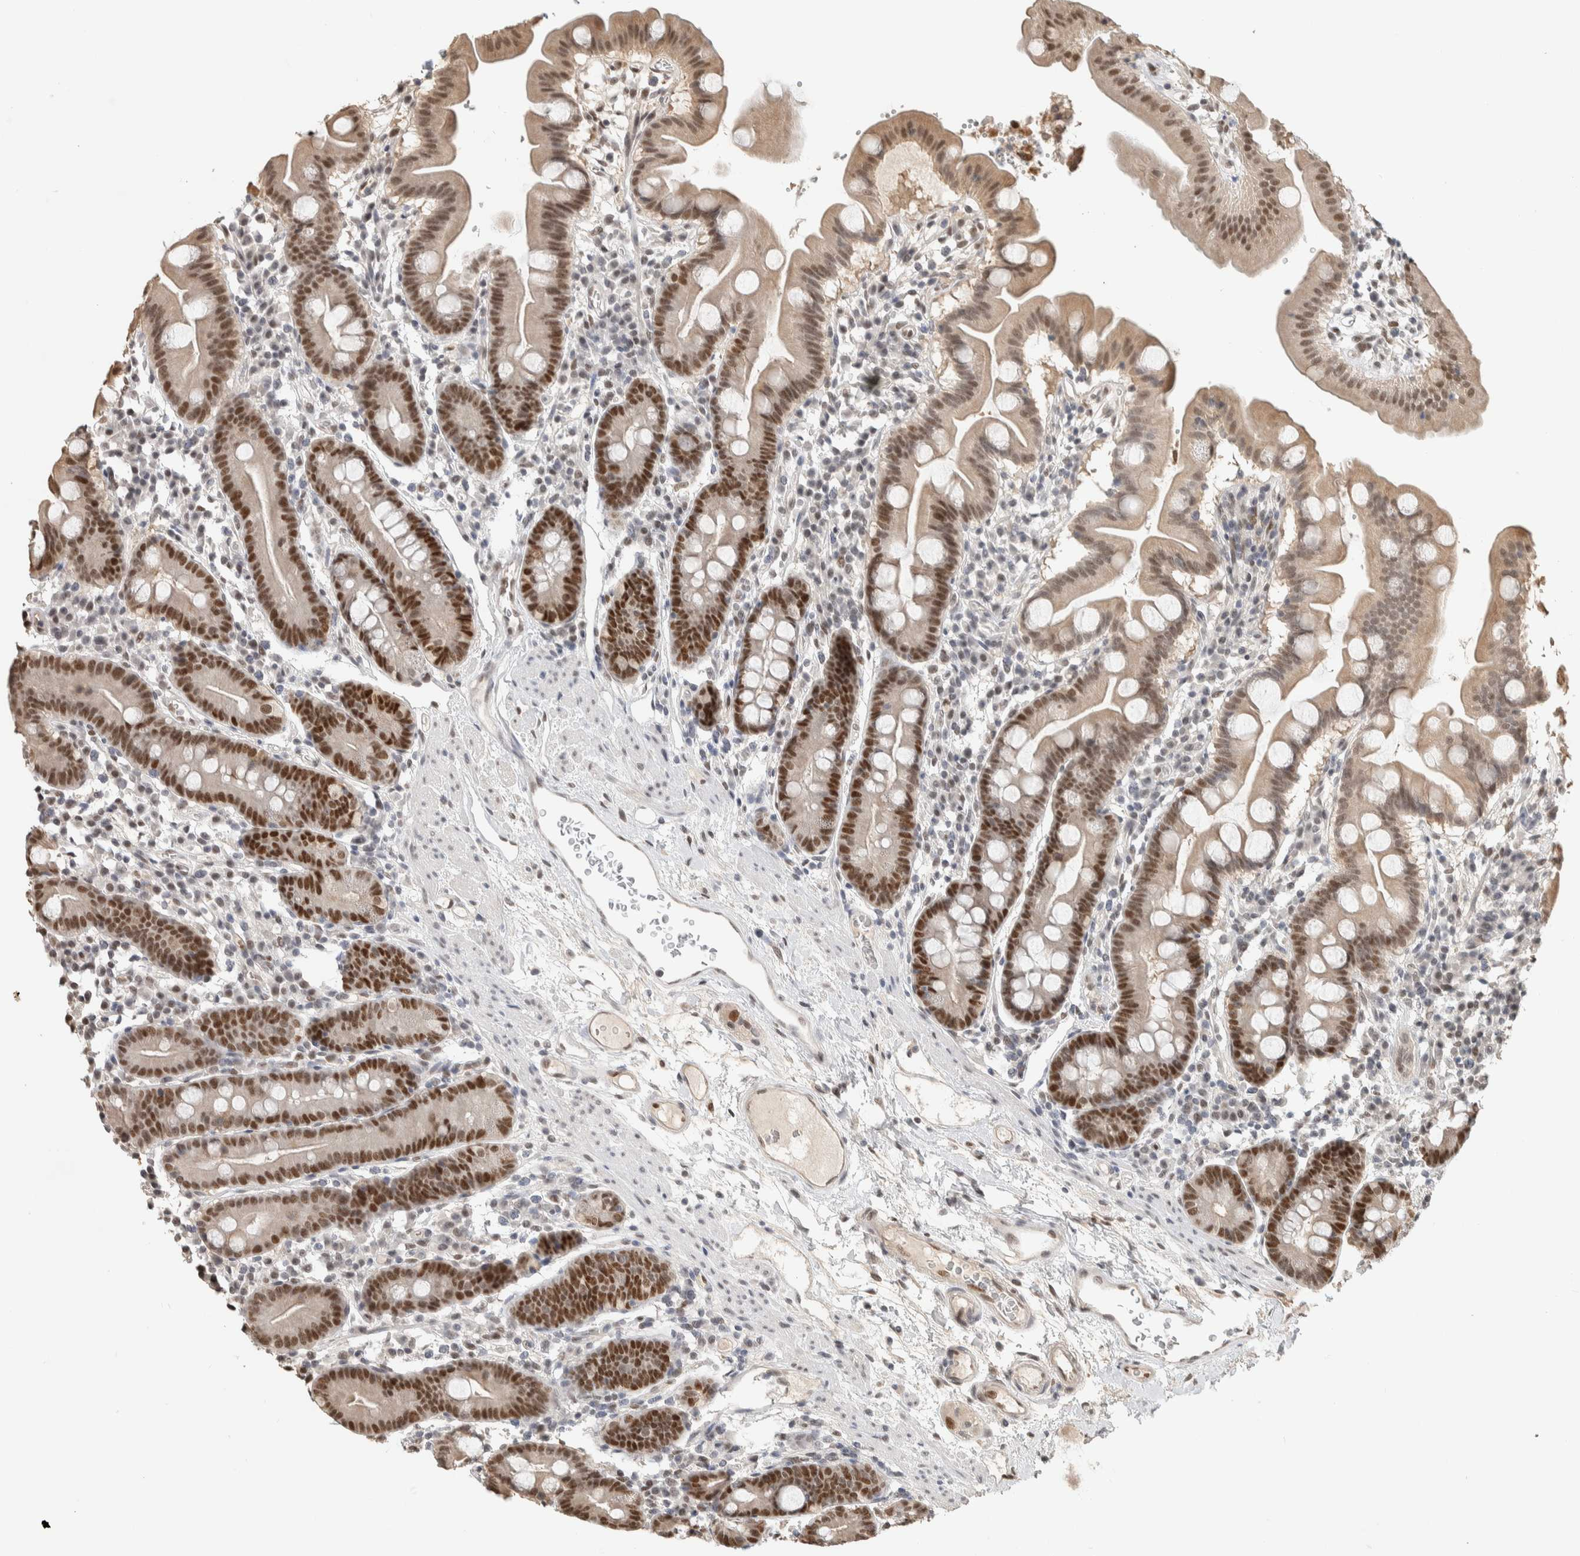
{"staining": {"intensity": "moderate", "quantity": ">75%", "location": "cytoplasmic/membranous,nuclear"}, "tissue": "duodenum", "cell_type": "Glandular cells", "image_type": "normal", "snomed": [{"axis": "morphology", "description": "Normal tissue, NOS"}, {"axis": "topography", "description": "Duodenum"}], "caption": "Protein staining shows moderate cytoplasmic/membranous,nuclear positivity in approximately >75% of glandular cells in normal duodenum.", "gene": "PUS7", "patient": {"sex": "male", "age": 50}}